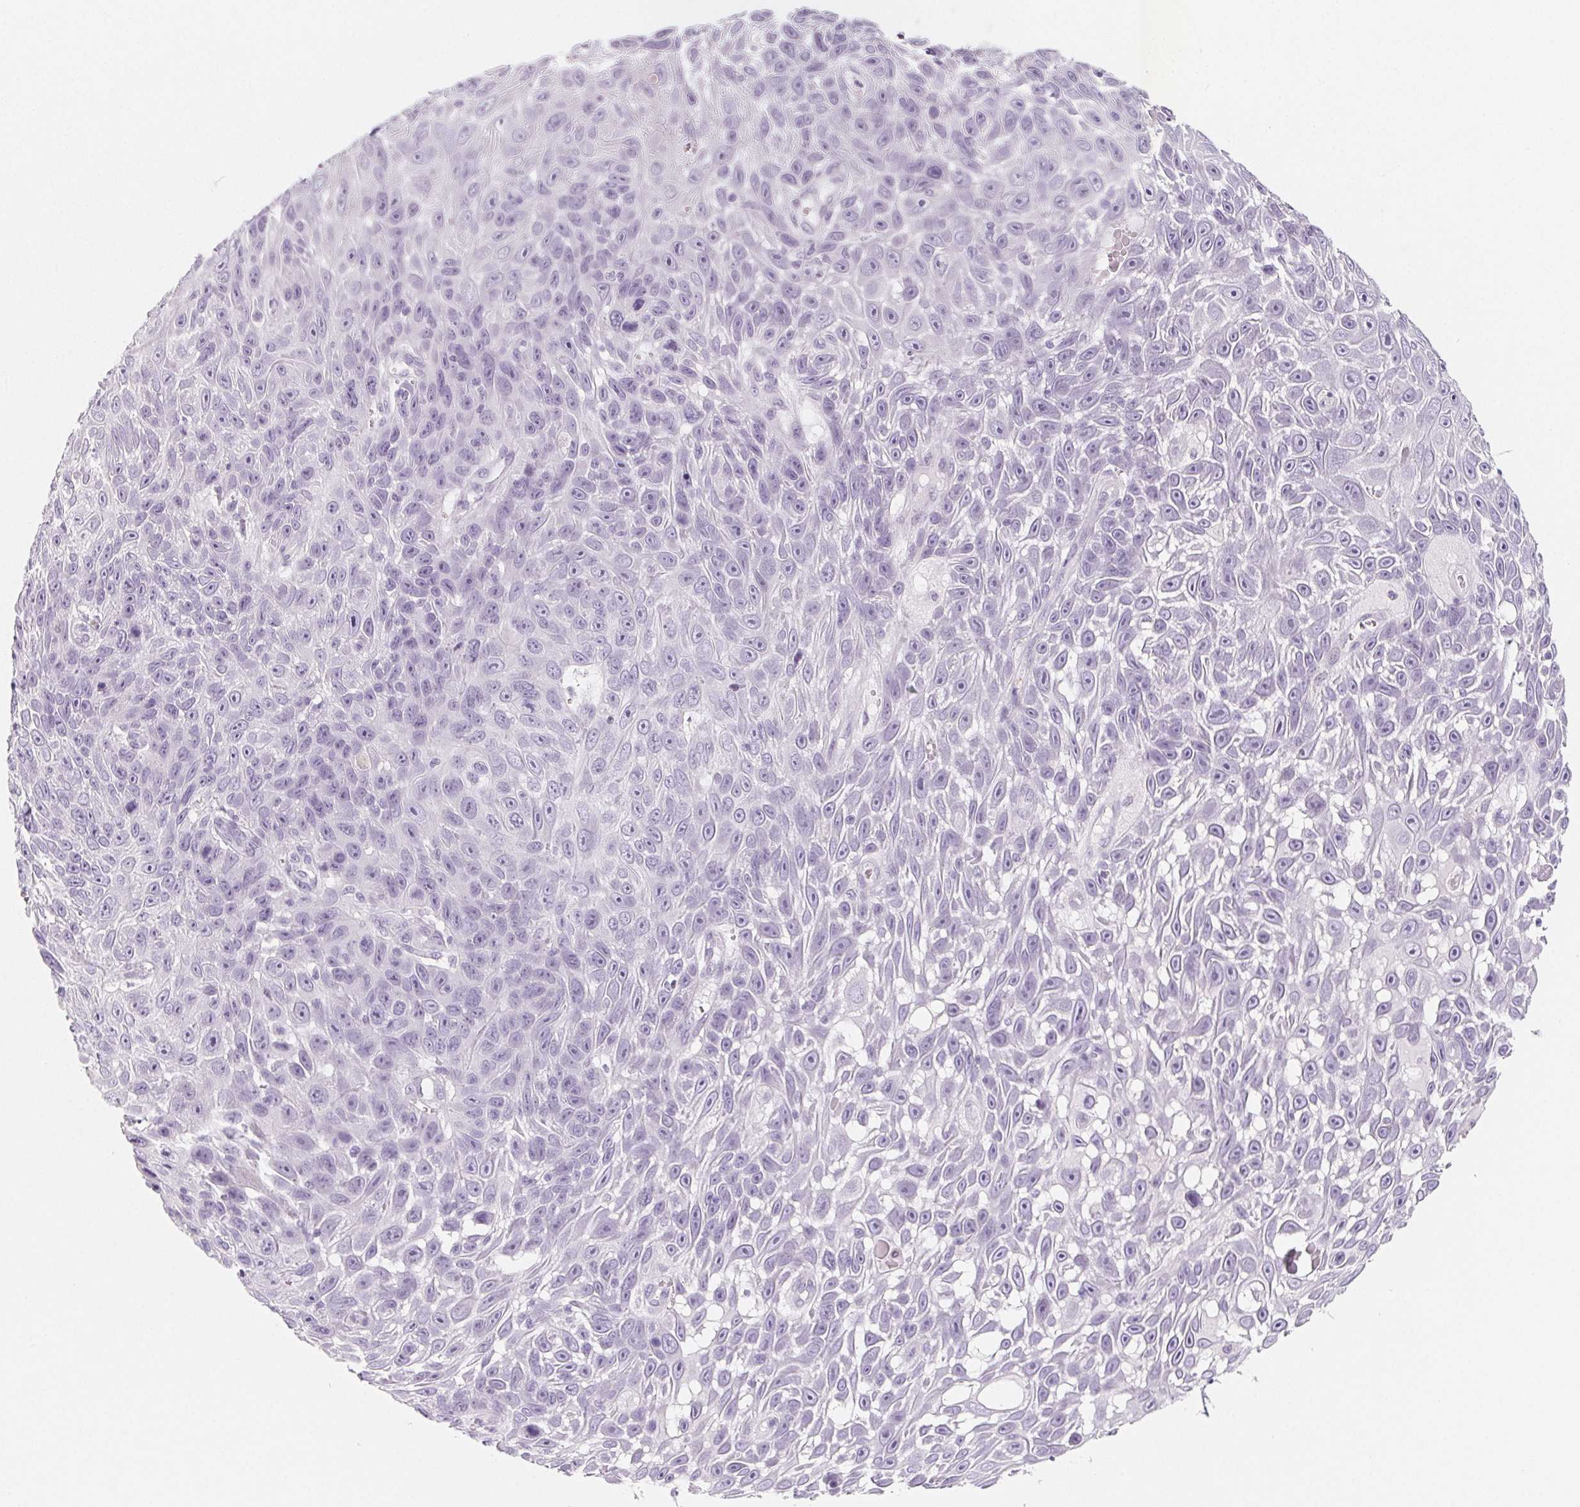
{"staining": {"intensity": "negative", "quantity": "none", "location": "none"}, "tissue": "skin cancer", "cell_type": "Tumor cells", "image_type": "cancer", "snomed": [{"axis": "morphology", "description": "Squamous cell carcinoma, NOS"}, {"axis": "topography", "description": "Skin"}], "caption": "A histopathology image of human skin cancer (squamous cell carcinoma) is negative for staining in tumor cells.", "gene": "SH3GL2", "patient": {"sex": "male", "age": 82}}